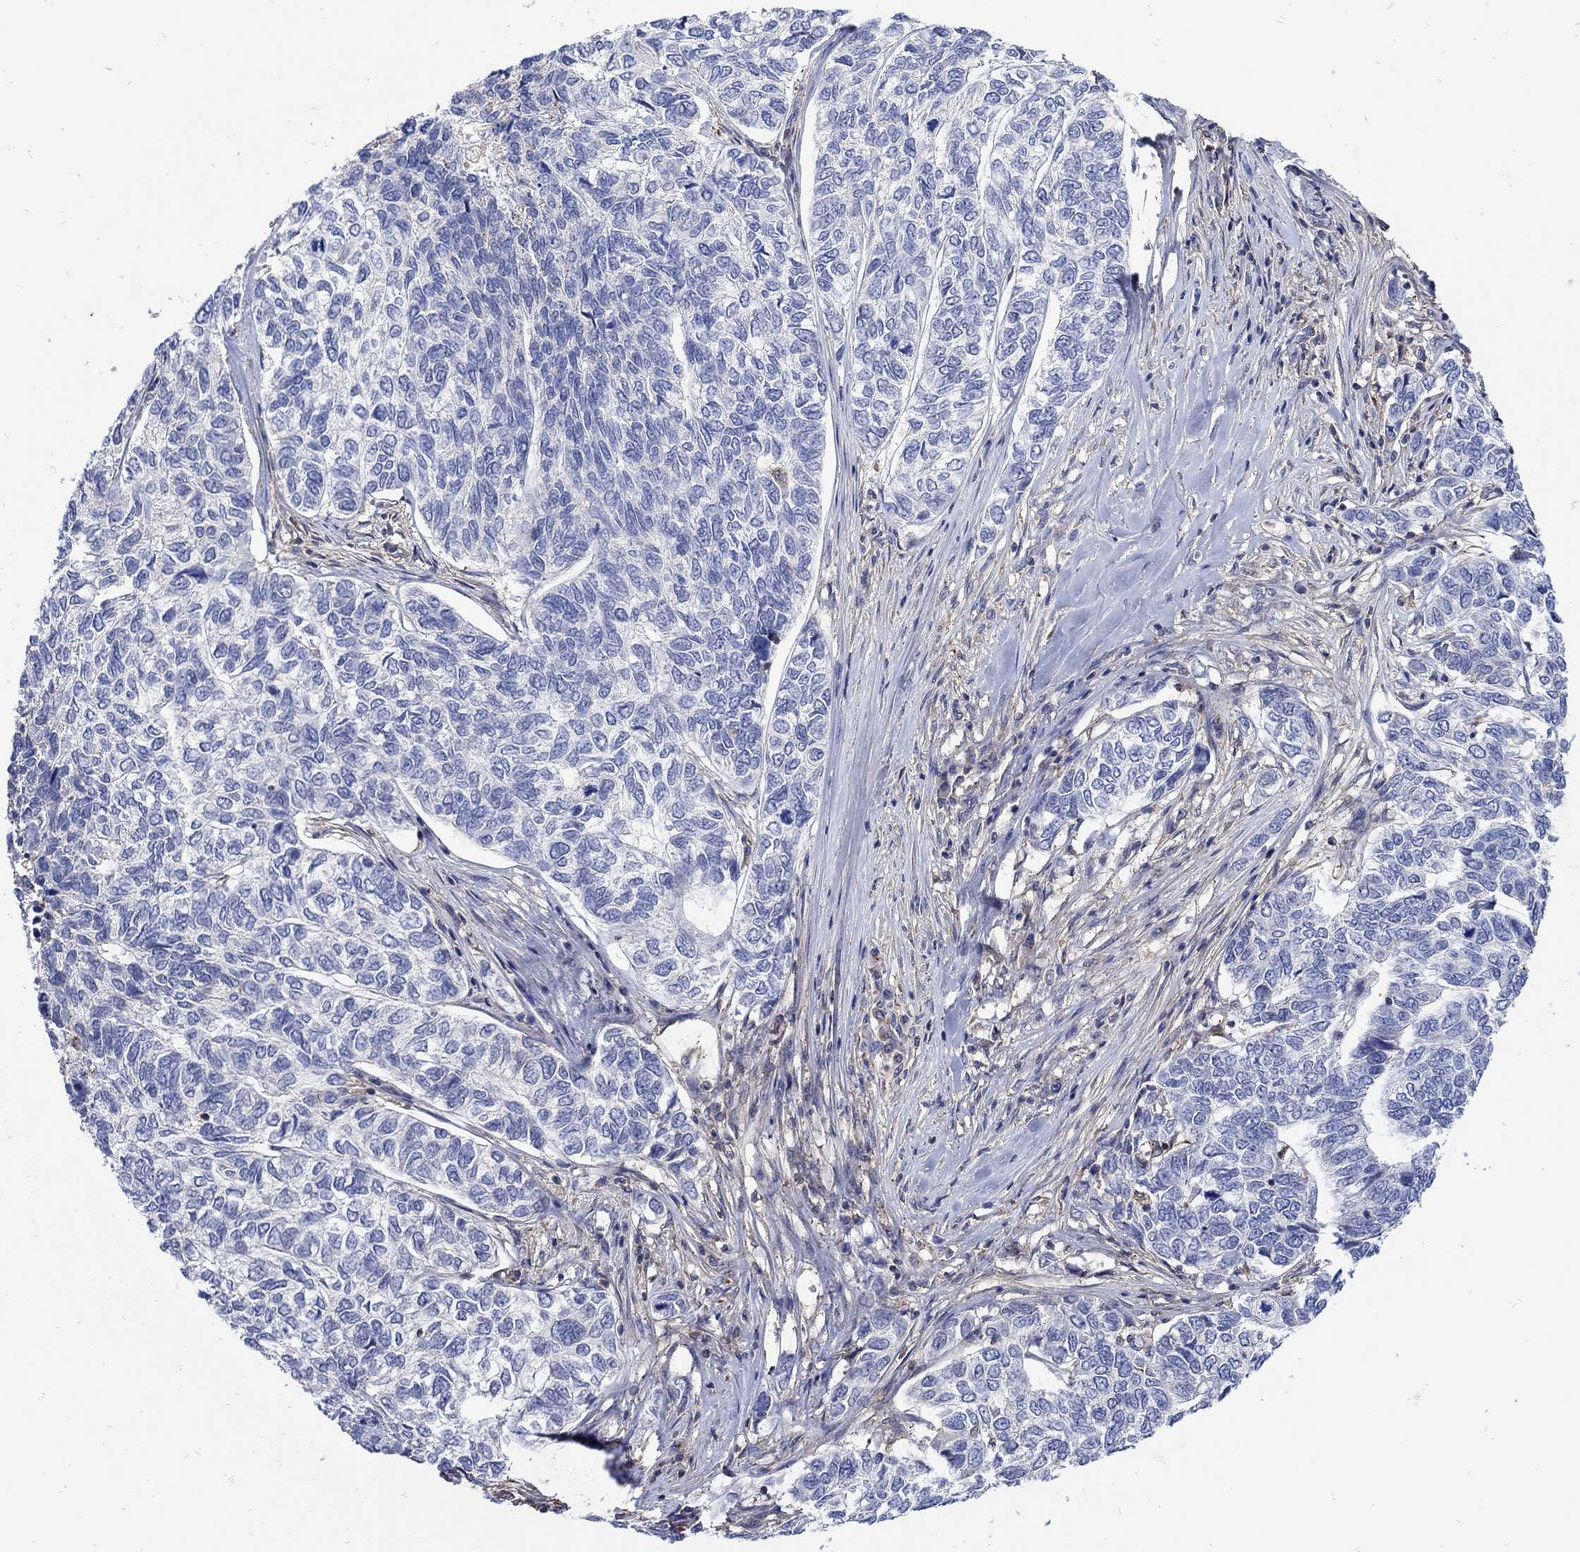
{"staining": {"intensity": "negative", "quantity": "none", "location": "none"}, "tissue": "skin cancer", "cell_type": "Tumor cells", "image_type": "cancer", "snomed": [{"axis": "morphology", "description": "Basal cell carcinoma"}, {"axis": "topography", "description": "Skin"}], "caption": "The histopathology image displays no staining of tumor cells in skin cancer (basal cell carcinoma).", "gene": "TEKT3", "patient": {"sex": "female", "age": 65}}